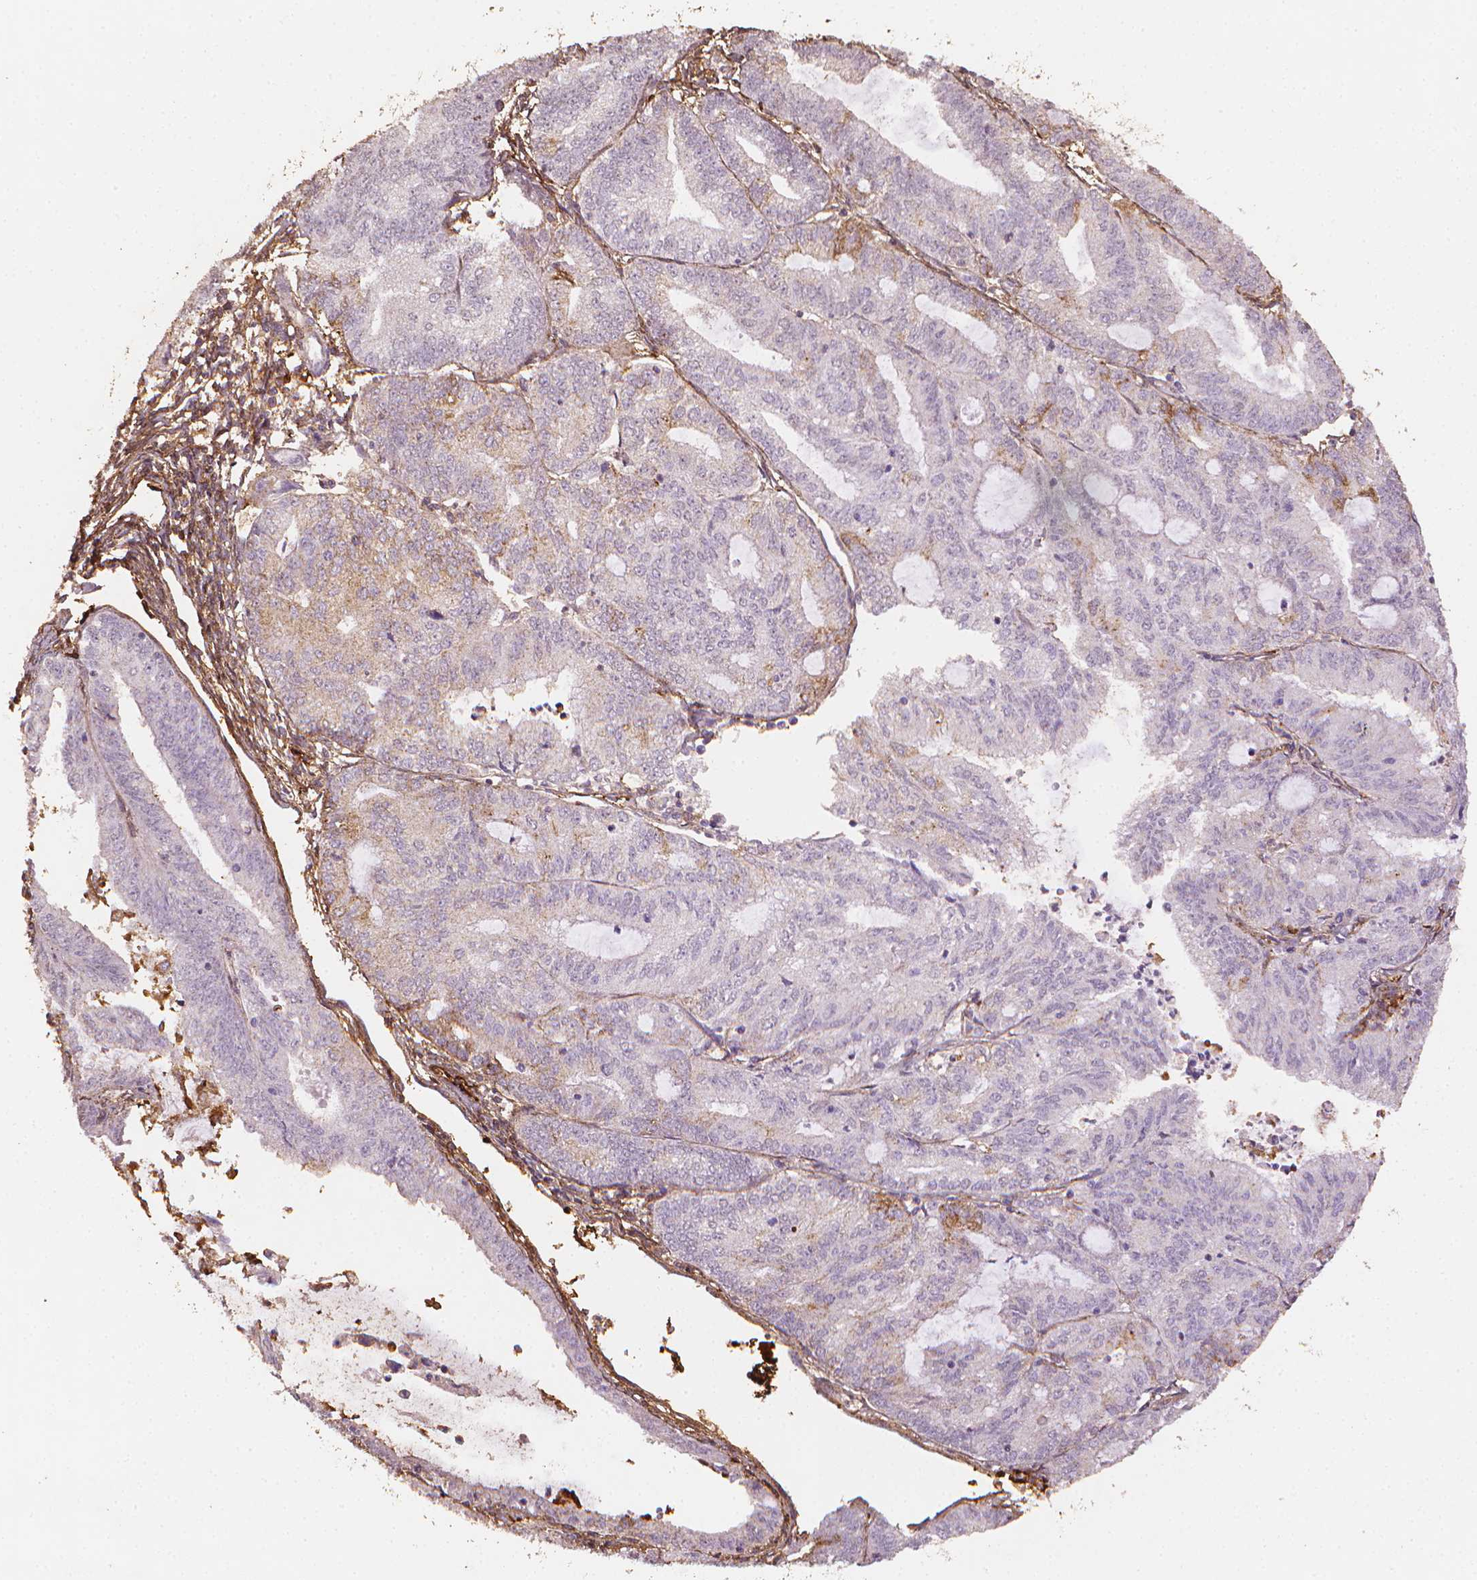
{"staining": {"intensity": "negative", "quantity": "none", "location": "none"}, "tissue": "endometrial cancer", "cell_type": "Tumor cells", "image_type": "cancer", "snomed": [{"axis": "morphology", "description": "Adenocarcinoma, NOS"}, {"axis": "topography", "description": "Endometrium"}], "caption": "Human endometrial cancer (adenocarcinoma) stained for a protein using IHC demonstrates no expression in tumor cells.", "gene": "DCN", "patient": {"sex": "female", "age": 70}}